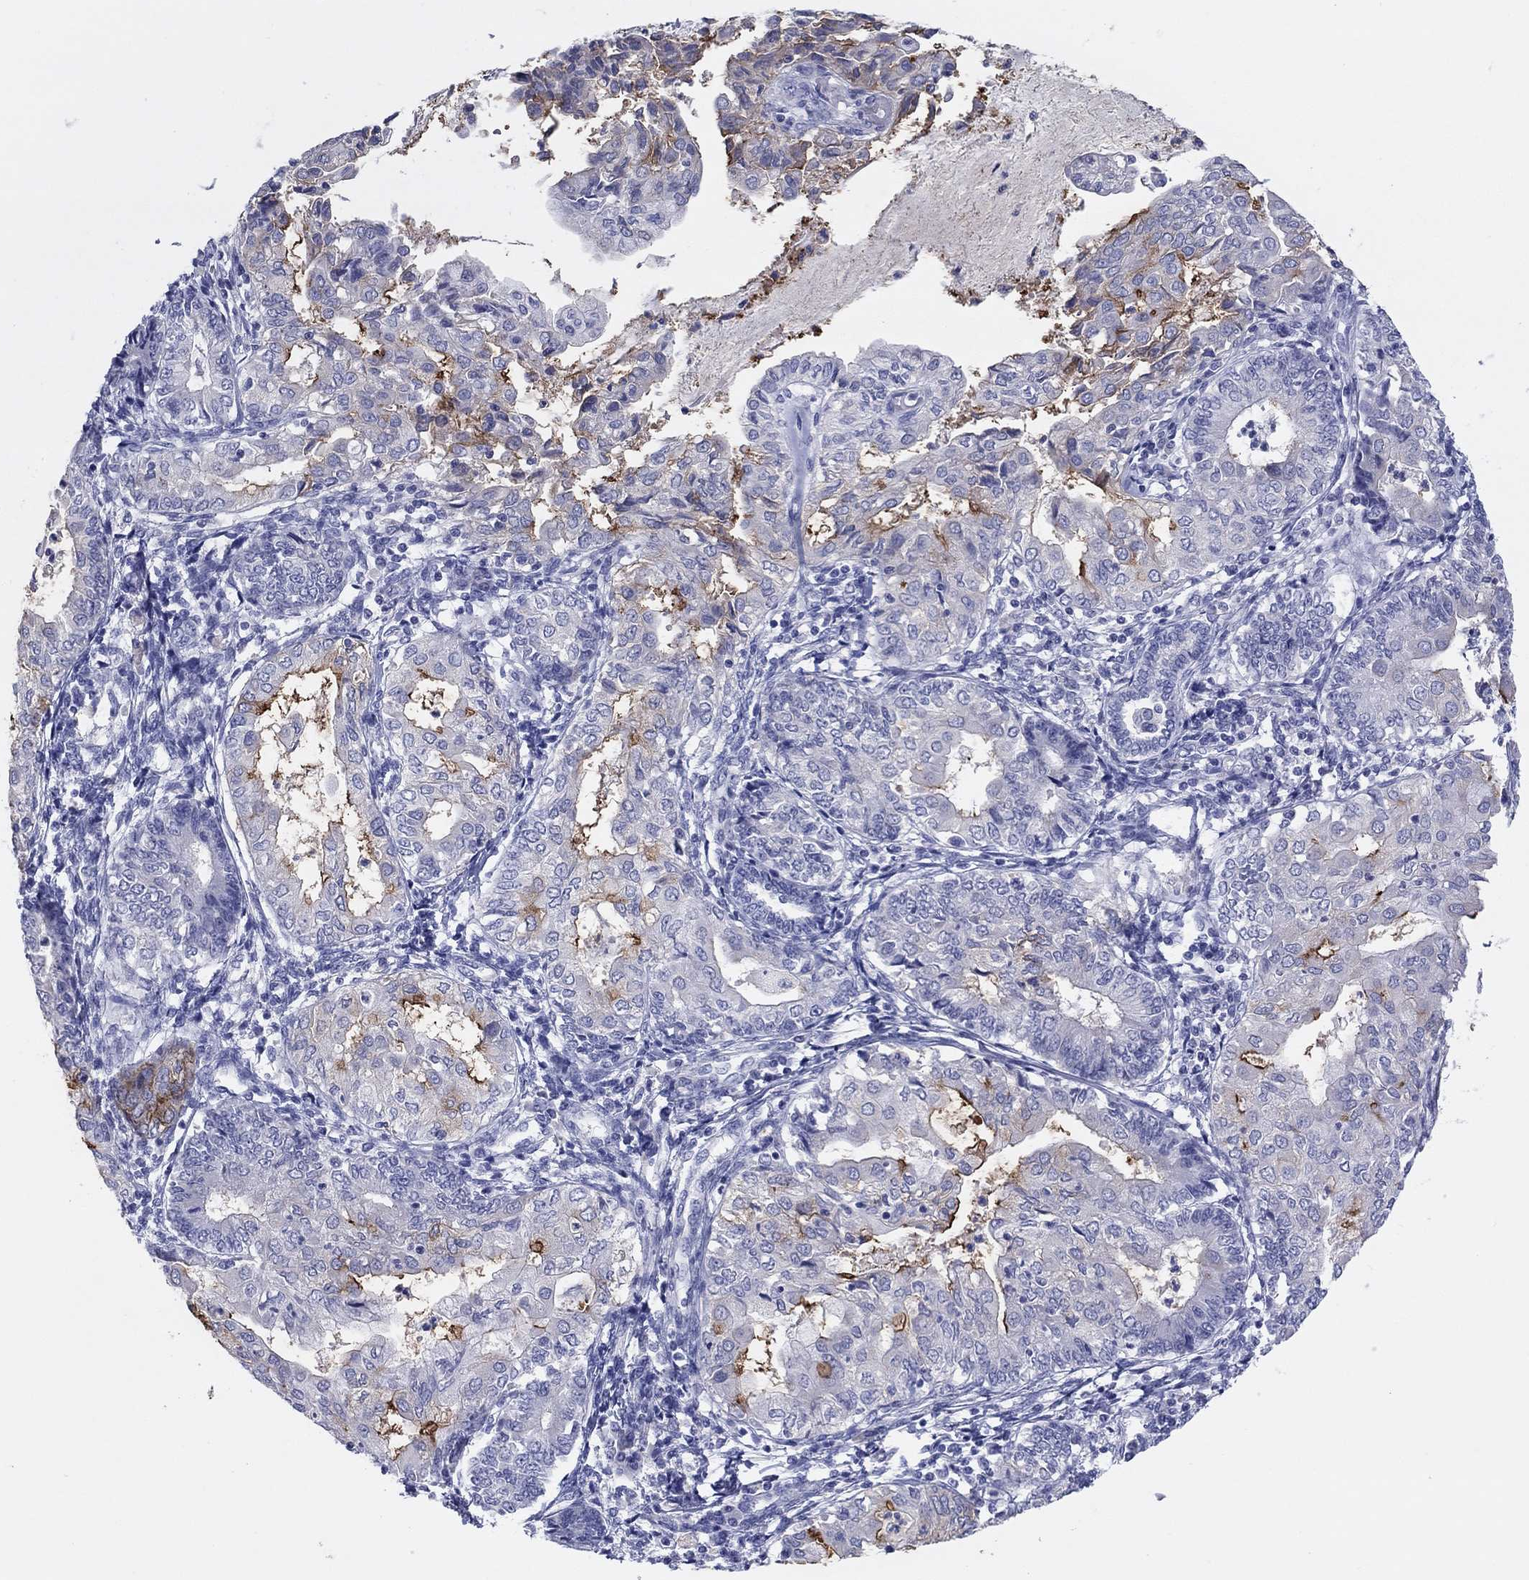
{"staining": {"intensity": "strong", "quantity": "<25%", "location": "cytoplasmic/membranous"}, "tissue": "endometrial cancer", "cell_type": "Tumor cells", "image_type": "cancer", "snomed": [{"axis": "morphology", "description": "Adenocarcinoma, NOS"}, {"axis": "topography", "description": "Endometrium"}], "caption": "Endometrial adenocarcinoma stained for a protein (brown) shows strong cytoplasmic/membranous positive expression in about <25% of tumor cells.", "gene": "ERICH3", "patient": {"sex": "female", "age": 68}}